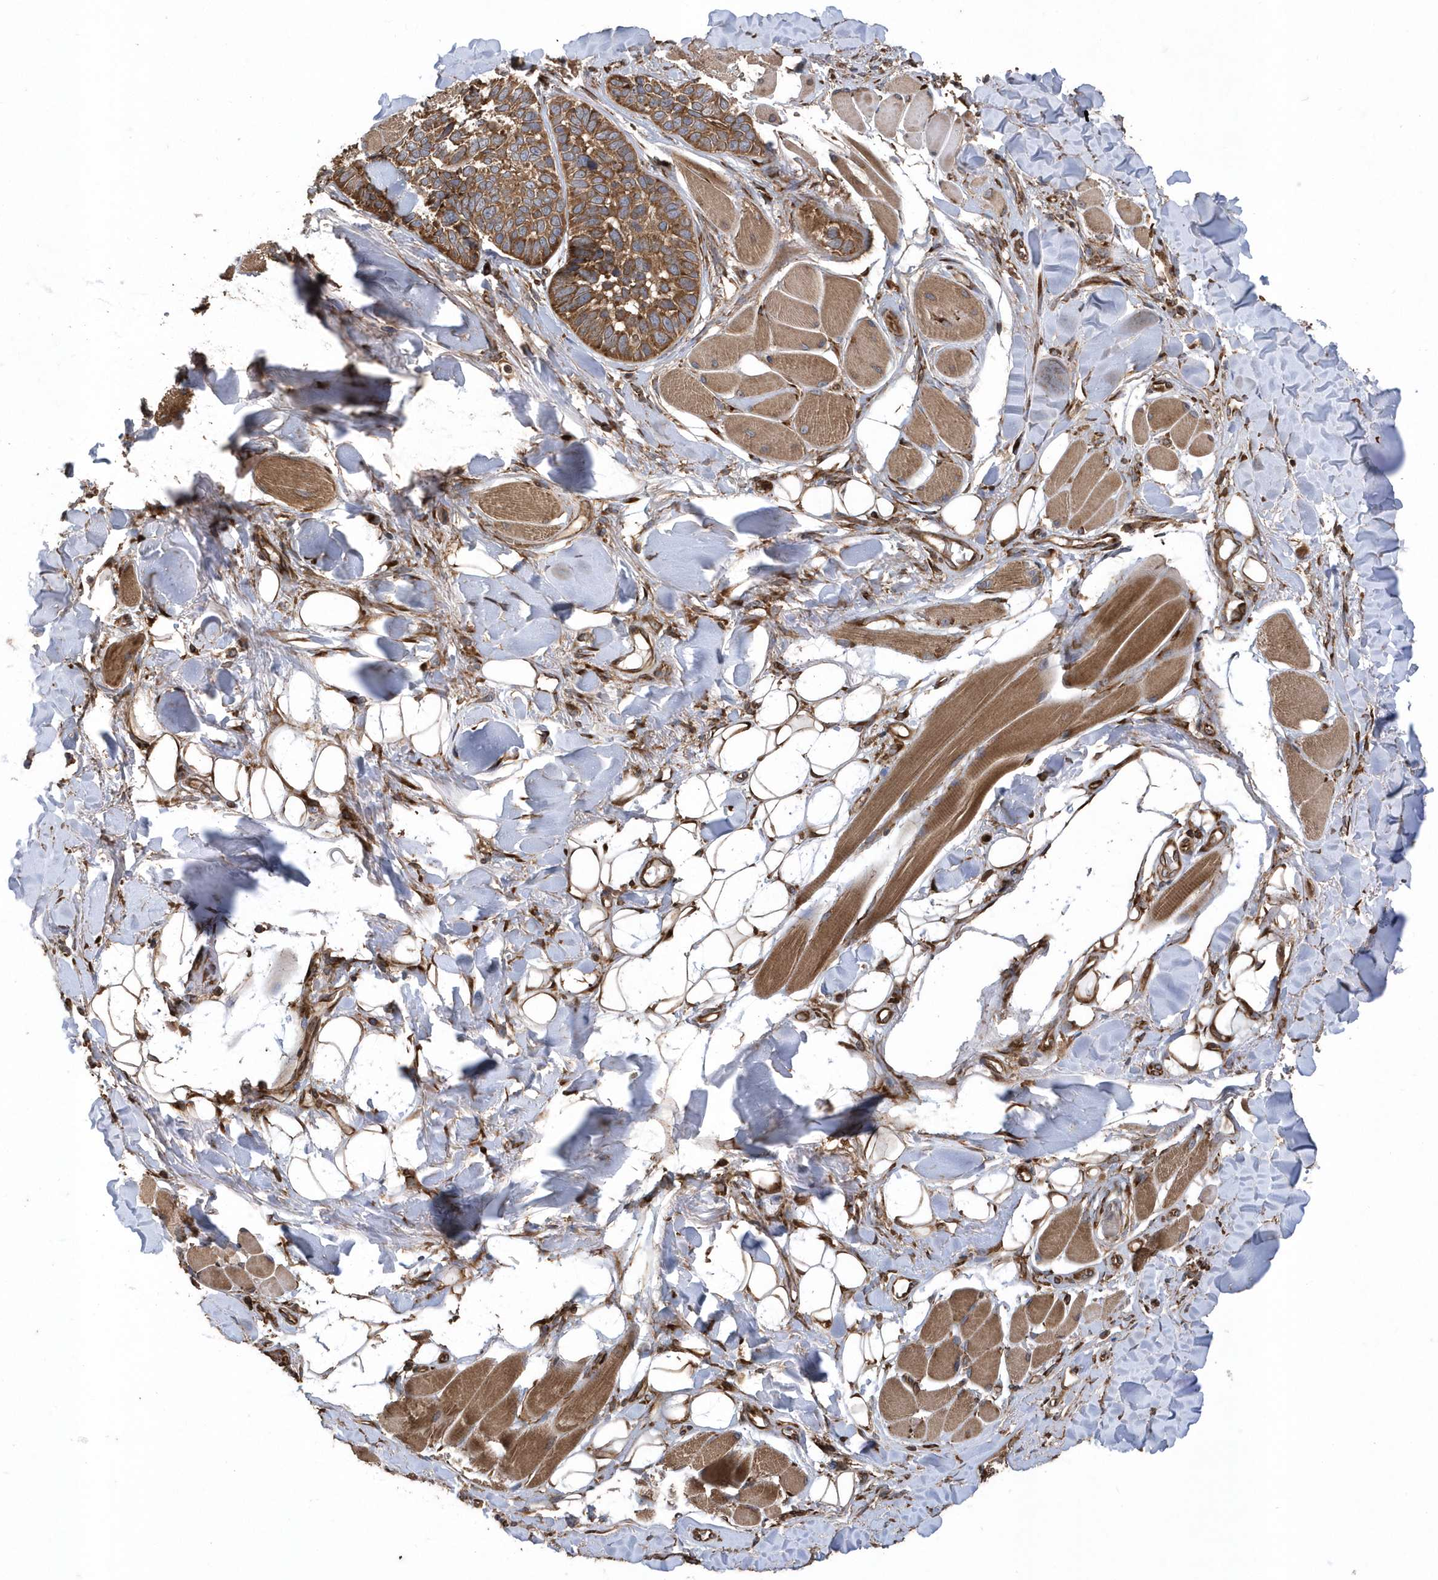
{"staining": {"intensity": "strong", "quantity": ">75%", "location": "cytoplasmic/membranous"}, "tissue": "skin cancer", "cell_type": "Tumor cells", "image_type": "cancer", "snomed": [{"axis": "morphology", "description": "Basal cell carcinoma"}, {"axis": "topography", "description": "Skin"}], "caption": "Skin cancer (basal cell carcinoma) tissue exhibits strong cytoplasmic/membranous staining in about >75% of tumor cells", "gene": "WASHC5", "patient": {"sex": "male", "age": 62}}